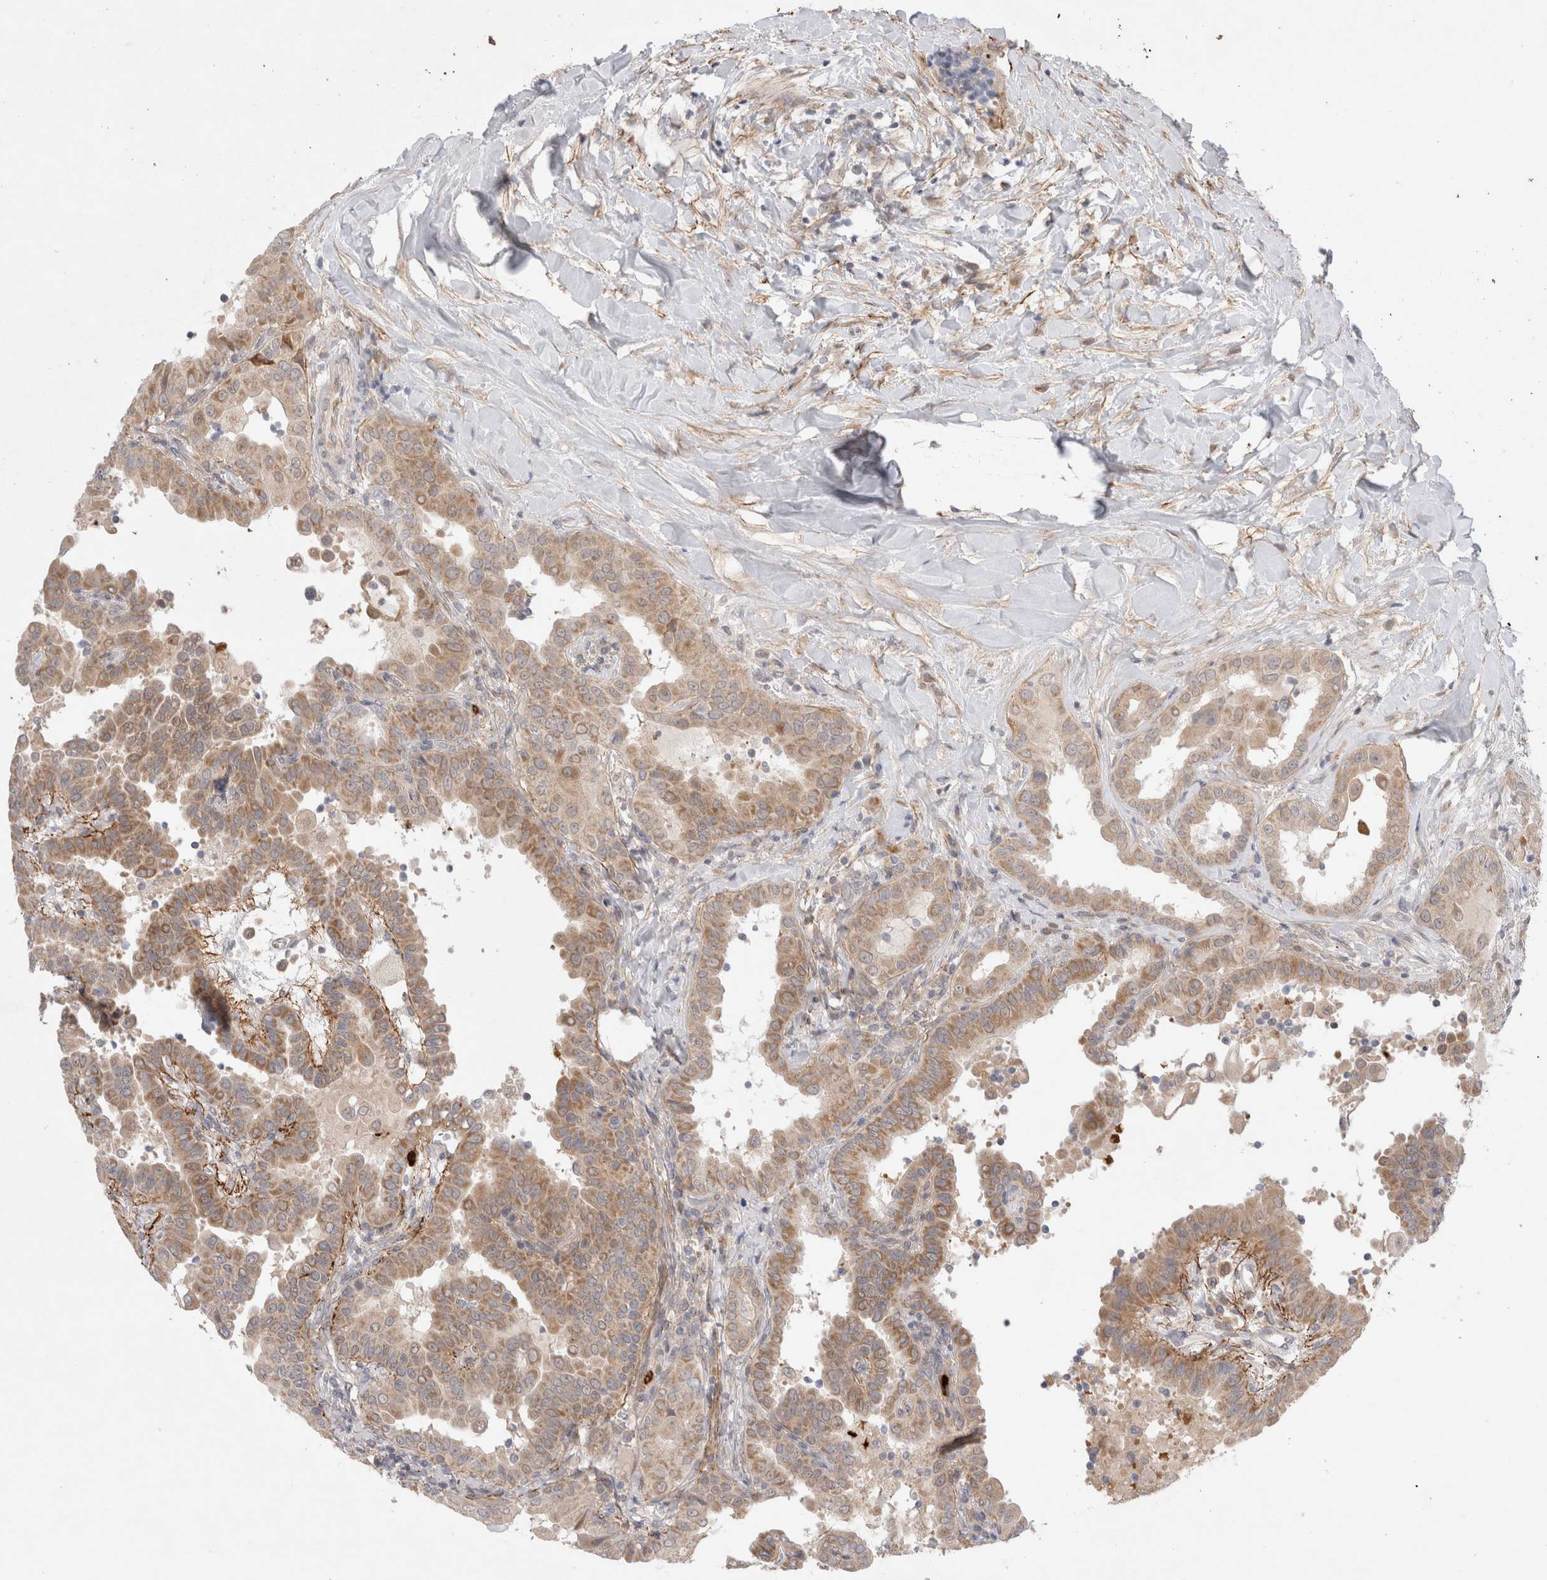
{"staining": {"intensity": "moderate", "quantity": ">75%", "location": "cytoplasmic/membranous"}, "tissue": "thyroid cancer", "cell_type": "Tumor cells", "image_type": "cancer", "snomed": [{"axis": "morphology", "description": "Papillary adenocarcinoma, NOS"}, {"axis": "topography", "description": "Thyroid gland"}], "caption": "Human papillary adenocarcinoma (thyroid) stained for a protein (brown) demonstrates moderate cytoplasmic/membranous positive positivity in approximately >75% of tumor cells.", "gene": "GSDMB", "patient": {"sex": "male", "age": 33}}